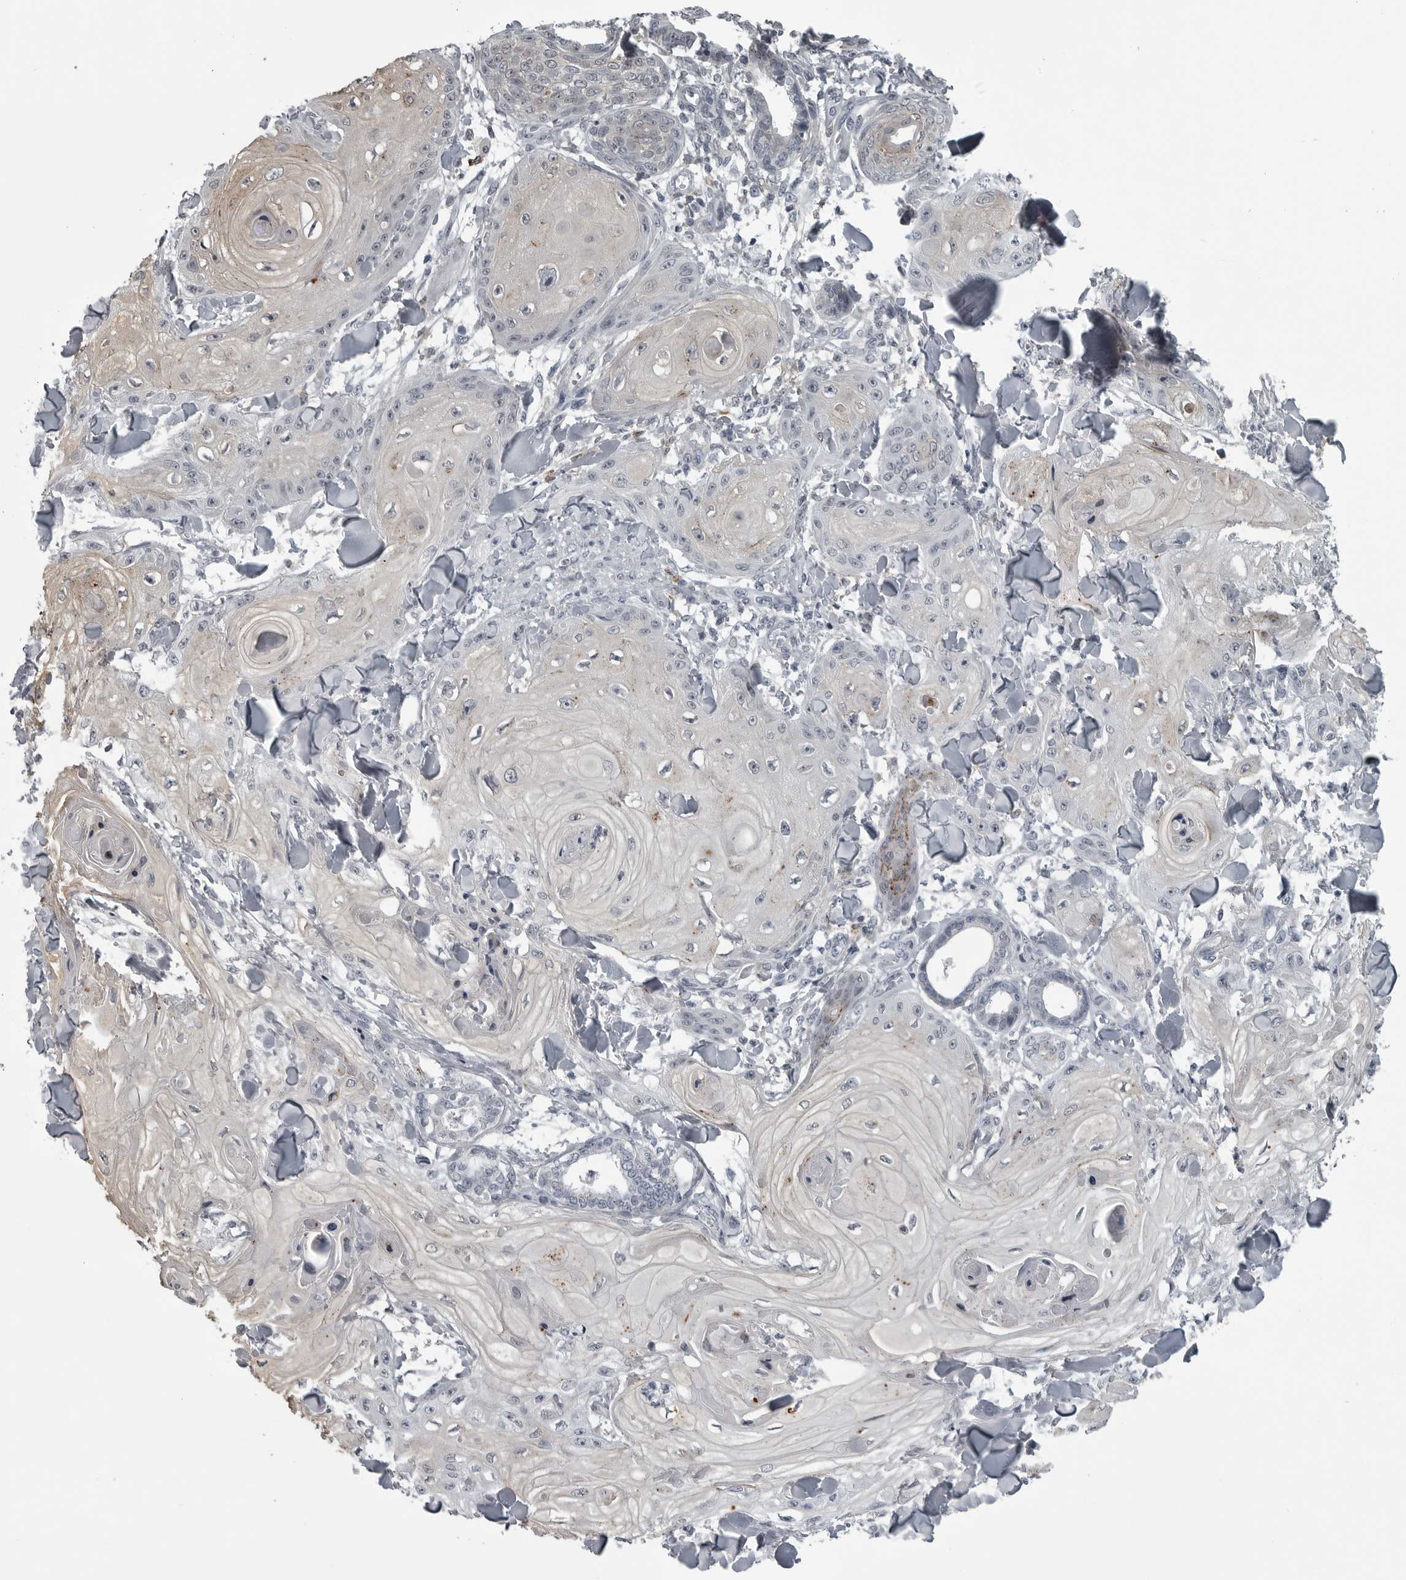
{"staining": {"intensity": "negative", "quantity": "none", "location": "none"}, "tissue": "skin cancer", "cell_type": "Tumor cells", "image_type": "cancer", "snomed": [{"axis": "morphology", "description": "Squamous cell carcinoma, NOS"}, {"axis": "topography", "description": "Skin"}], "caption": "Skin squamous cell carcinoma was stained to show a protein in brown. There is no significant expression in tumor cells.", "gene": "LYSMD1", "patient": {"sex": "male", "age": 74}}